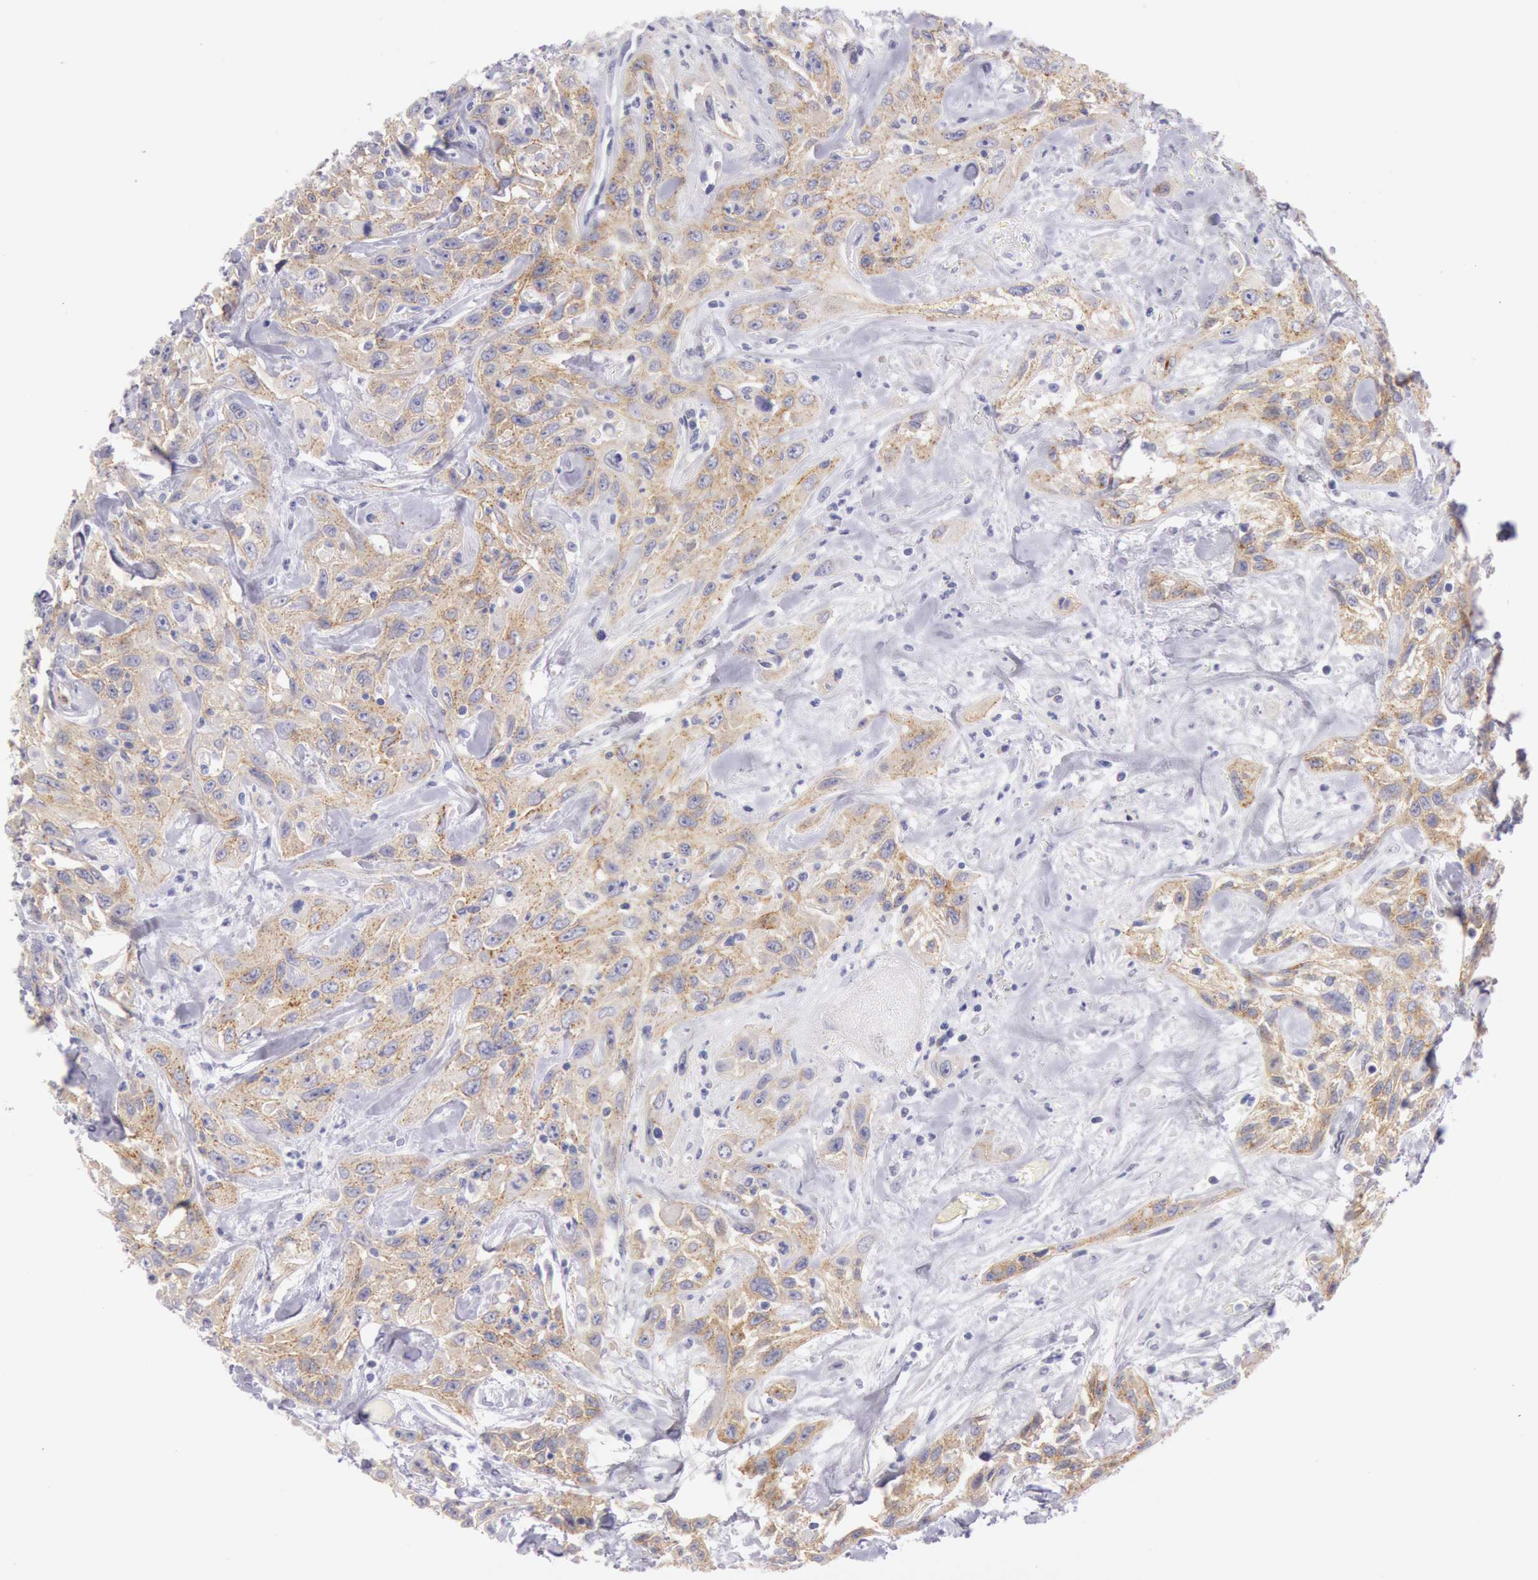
{"staining": {"intensity": "moderate", "quantity": "25%-75%", "location": "cytoplasmic/membranous"}, "tissue": "urothelial cancer", "cell_type": "Tumor cells", "image_type": "cancer", "snomed": [{"axis": "morphology", "description": "Urothelial carcinoma, High grade"}, {"axis": "topography", "description": "Urinary bladder"}], "caption": "Tumor cells demonstrate medium levels of moderate cytoplasmic/membranous expression in approximately 25%-75% of cells in human high-grade urothelial carcinoma.", "gene": "EGFR", "patient": {"sex": "female", "age": 84}}